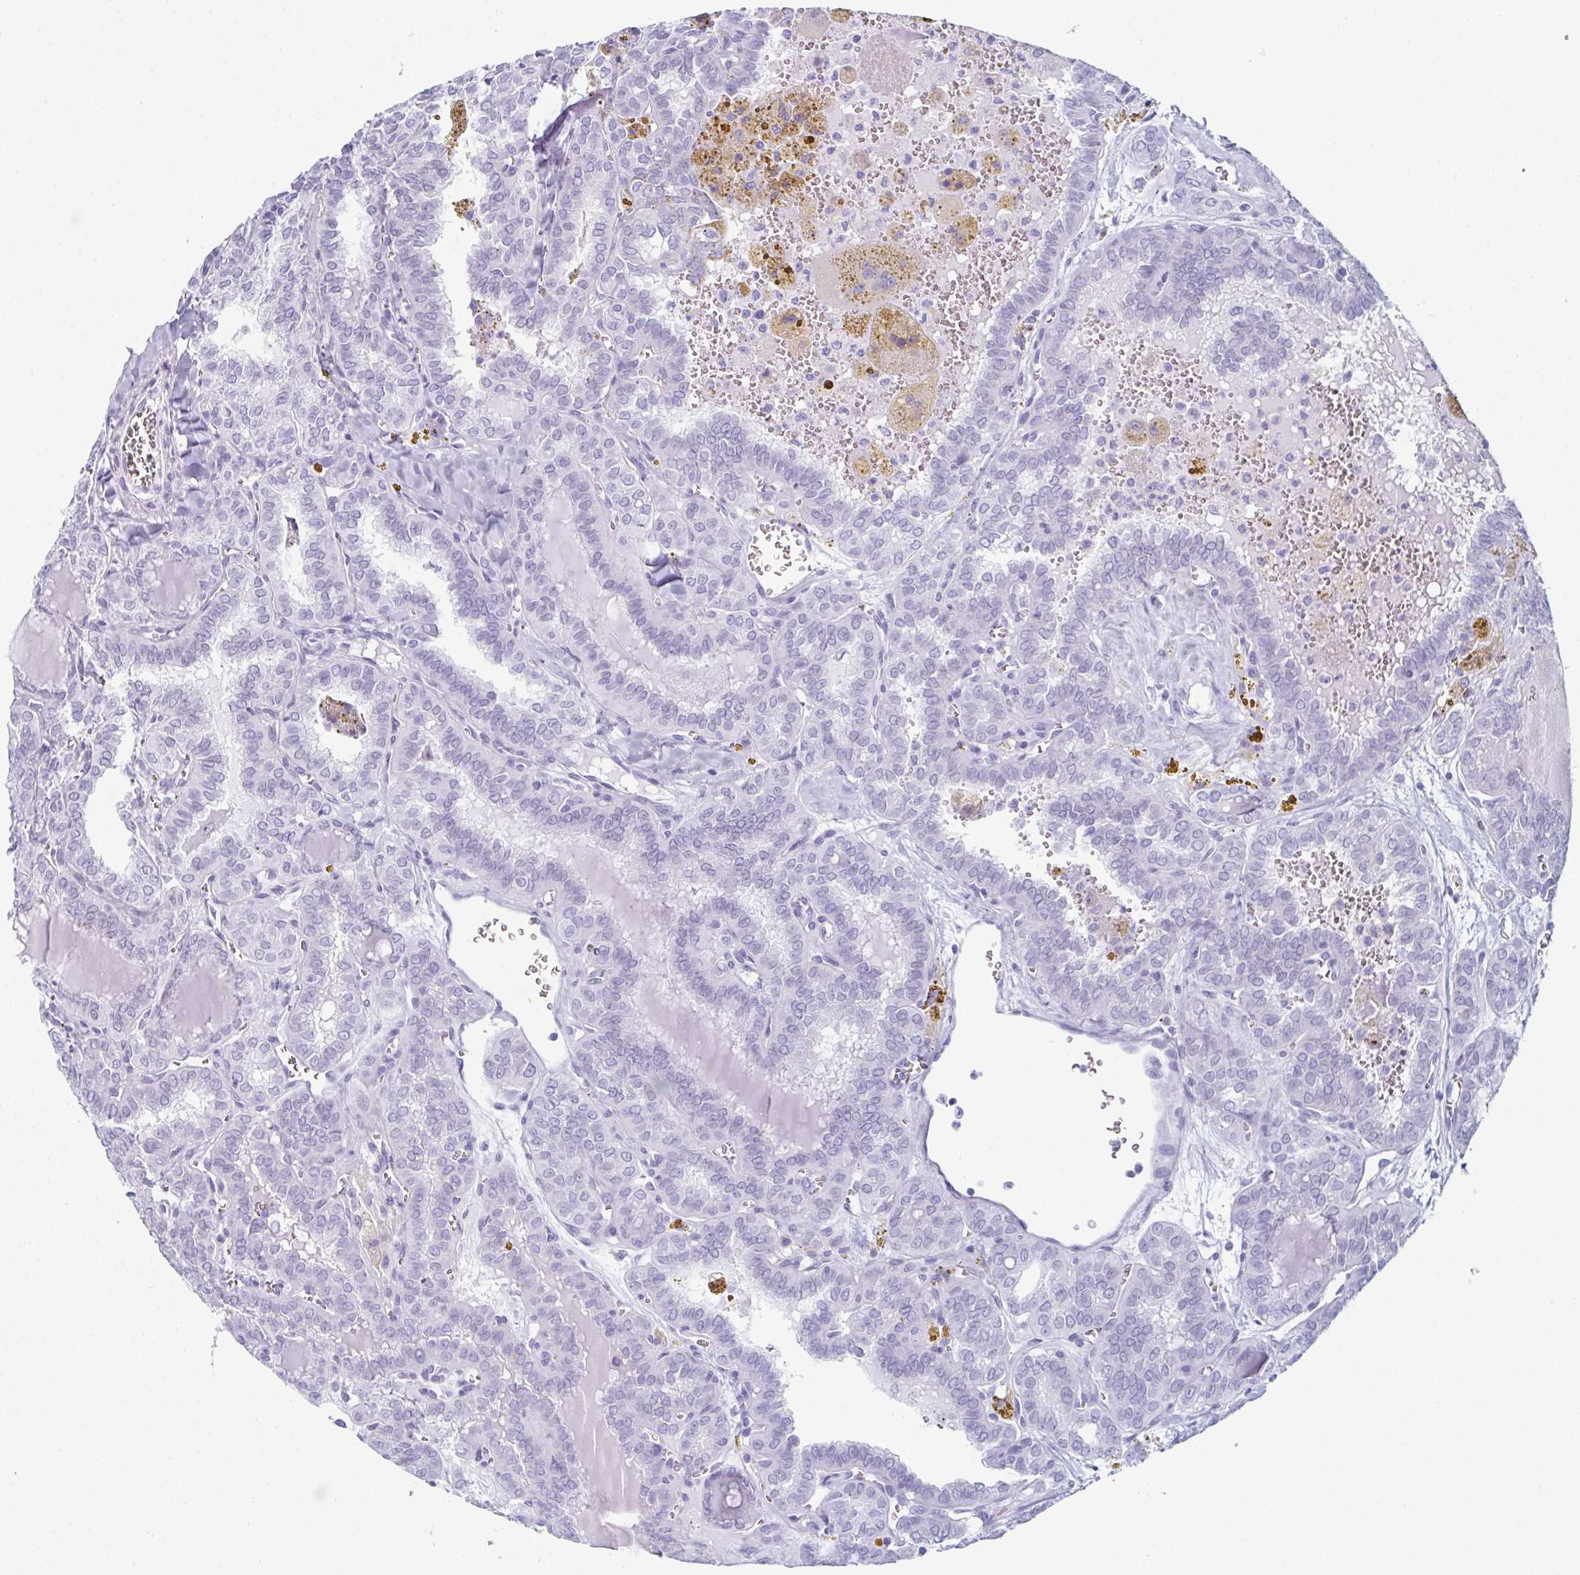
{"staining": {"intensity": "negative", "quantity": "none", "location": "none"}, "tissue": "thyroid cancer", "cell_type": "Tumor cells", "image_type": "cancer", "snomed": [{"axis": "morphology", "description": "Papillary adenocarcinoma, NOS"}, {"axis": "topography", "description": "Thyroid gland"}], "caption": "Immunohistochemistry (IHC) of thyroid cancer (papillary adenocarcinoma) demonstrates no positivity in tumor cells.", "gene": "ENKUR", "patient": {"sex": "female", "age": 41}}